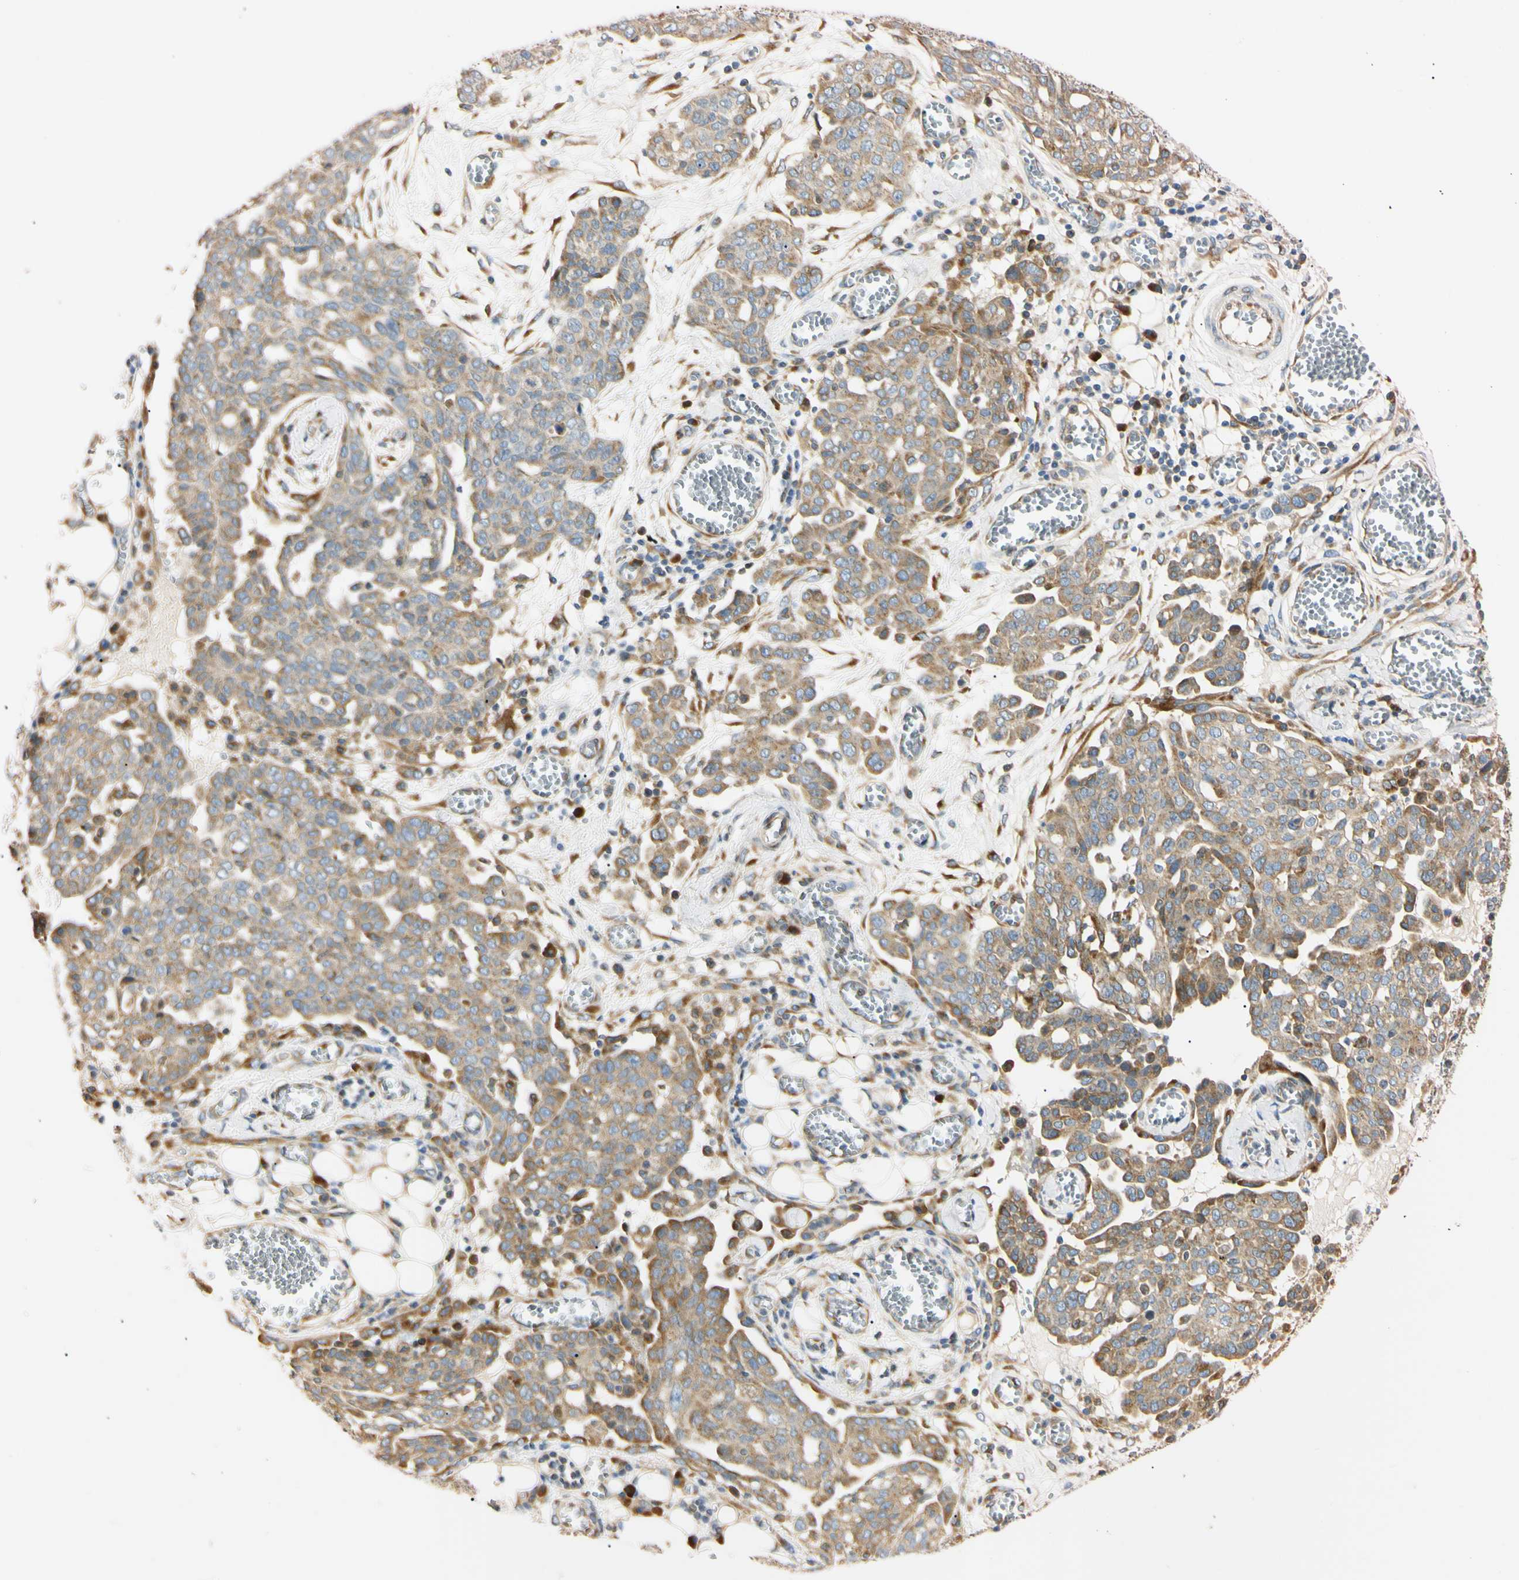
{"staining": {"intensity": "weak", "quantity": ">75%", "location": "cytoplasmic/membranous"}, "tissue": "ovarian cancer", "cell_type": "Tumor cells", "image_type": "cancer", "snomed": [{"axis": "morphology", "description": "Cystadenocarcinoma, serous, NOS"}, {"axis": "topography", "description": "Soft tissue"}, {"axis": "topography", "description": "Ovary"}], "caption": "Brown immunohistochemical staining in human ovarian cancer (serous cystadenocarcinoma) exhibits weak cytoplasmic/membranous positivity in approximately >75% of tumor cells.", "gene": "IER3IP1", "patient": {"sex": "female", "age": 57}}